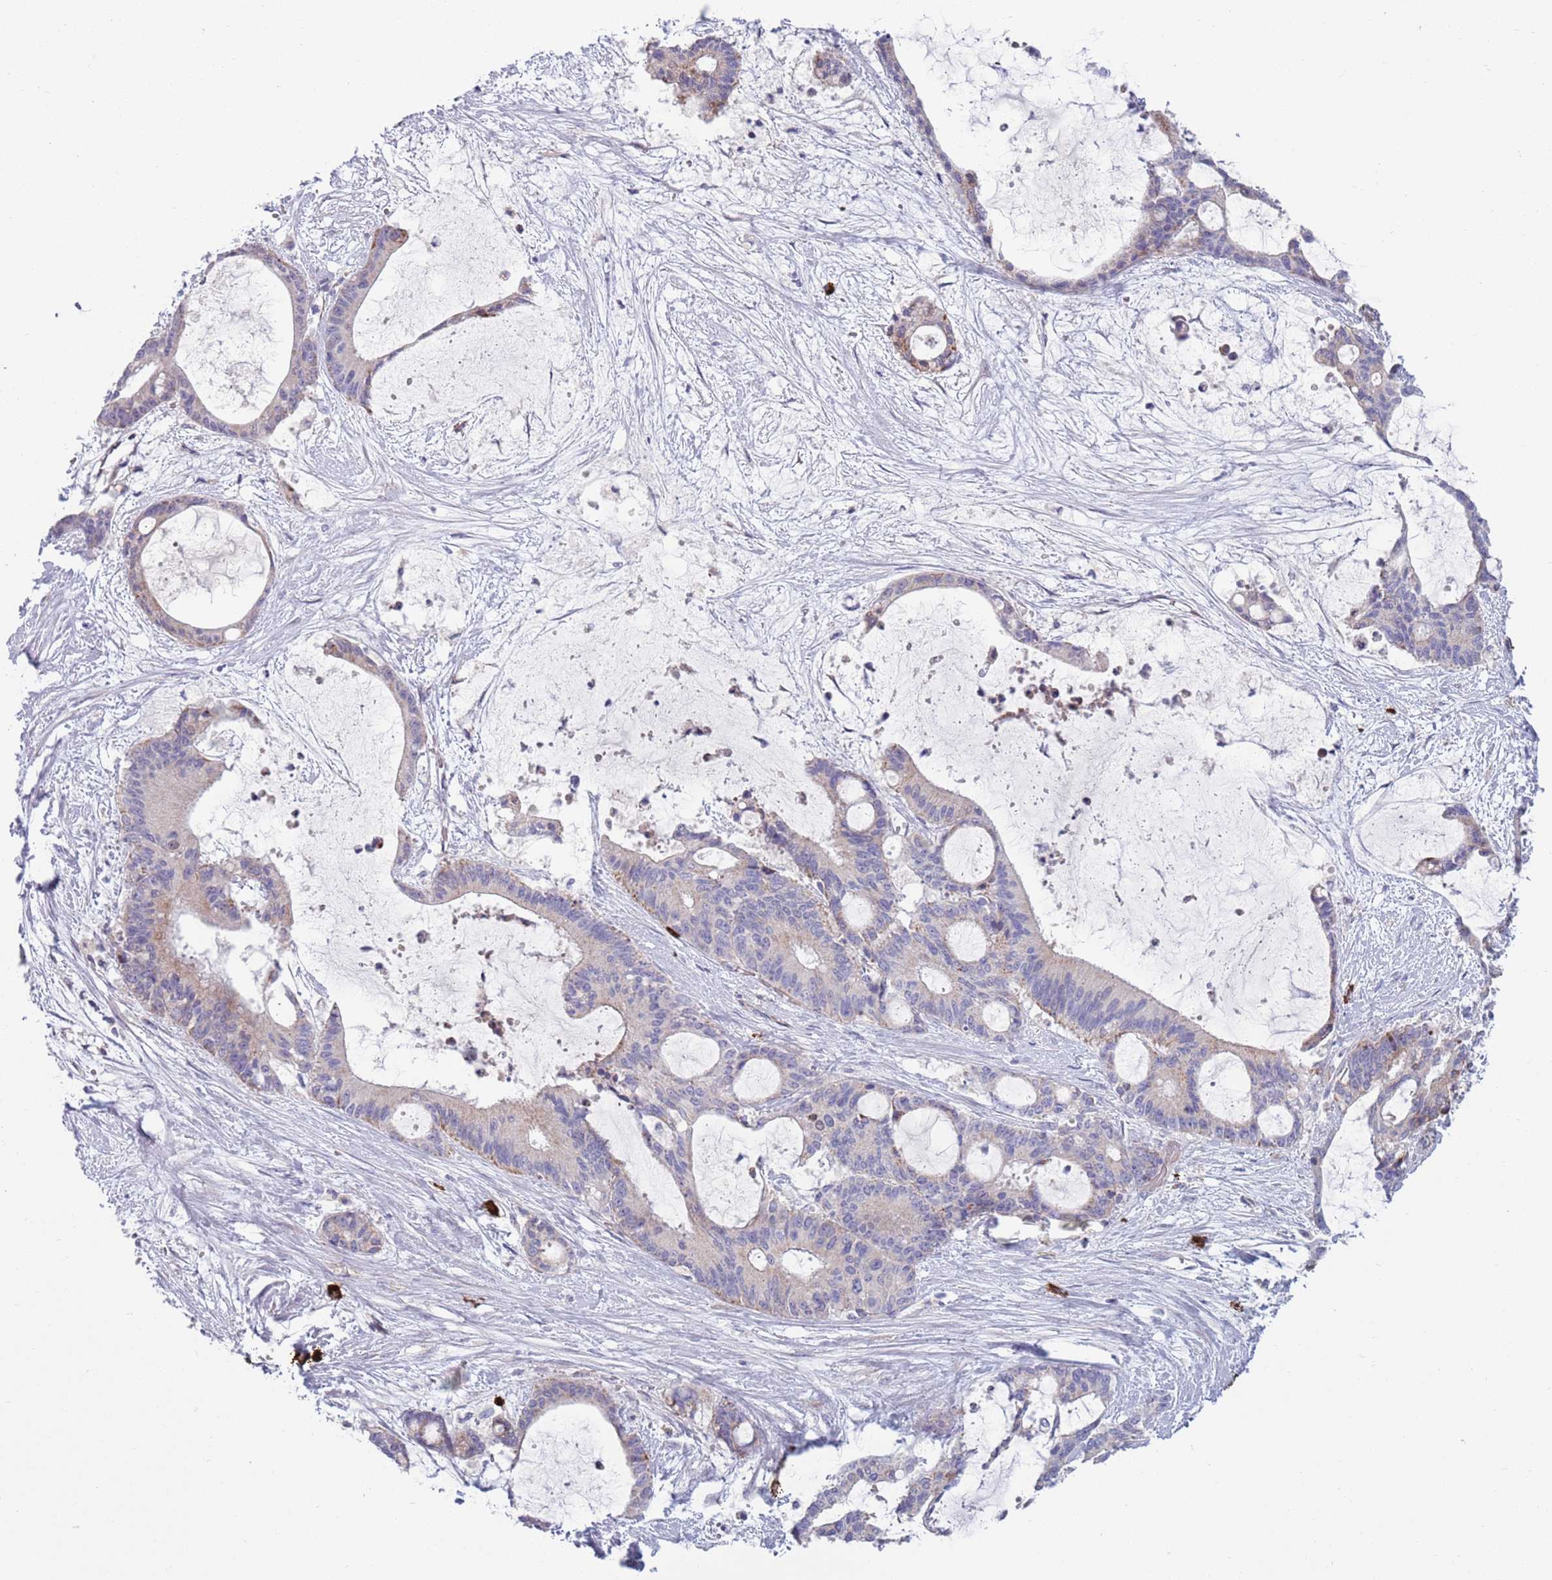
{"staining": {"intensity": "weak", "quantity": "<25%", "location": "cytoplasmic/membranous"}, "tissue": "liver cancer", "cell_type": "Tumor cells", "image_type": "cancer", "snomed": [{"axis": "morphology", "description": "Normal tissue, NOS"}, {"axis": "morphology", "description": "Cholangiocarcinoma"}, {"axis": "topography", "description": "Liver"}, {"axis": "topography", "description": "Peripheral nerve tissue"}], "caption": "The histopathology image demonstrates no staining of tumor cells in liver cholangiocarcinoma.", "gene": "TYW1", "patient": {"sex": "female", "age": 73}}